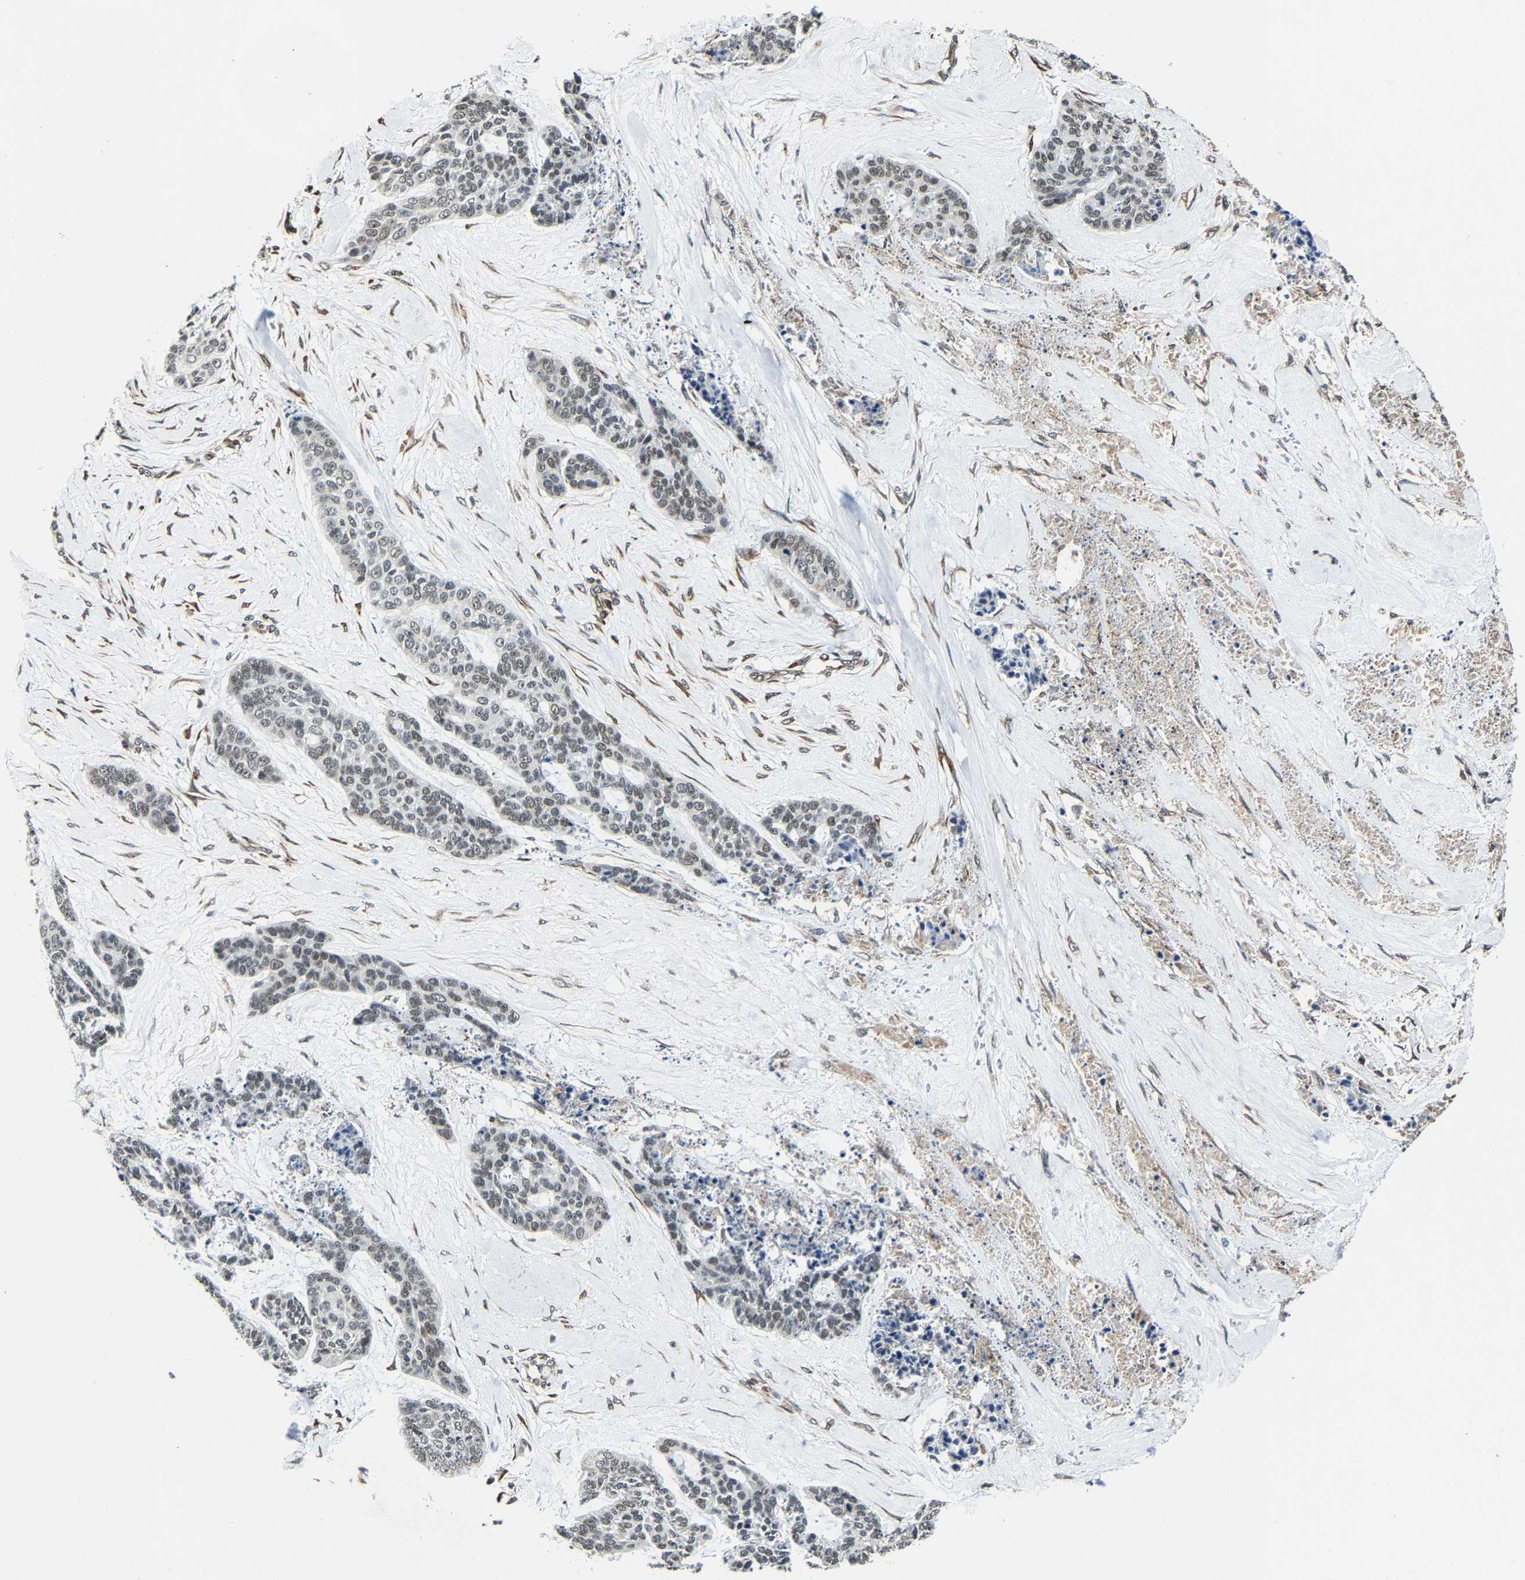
{"staining": {"intensity": "weak", "quantity": "25%-75%", "location": "nuclear"}, "tissue": "skin cancer", "cell_type": "Tumor cells", "image_type": "cancer", "snomed": [{"axis": "morphology", "description": "Basal cell carcinoma"}, {"axis": "topography", "description": "Skin"}], "caption": "The image demonstrates immunohistochemical staining of skin cancer. There is weak nuclear staining is present in about 25%-75% of tumor cells.", "gene": "METTL1", "patient": {"sex": "female", "age": 64}}